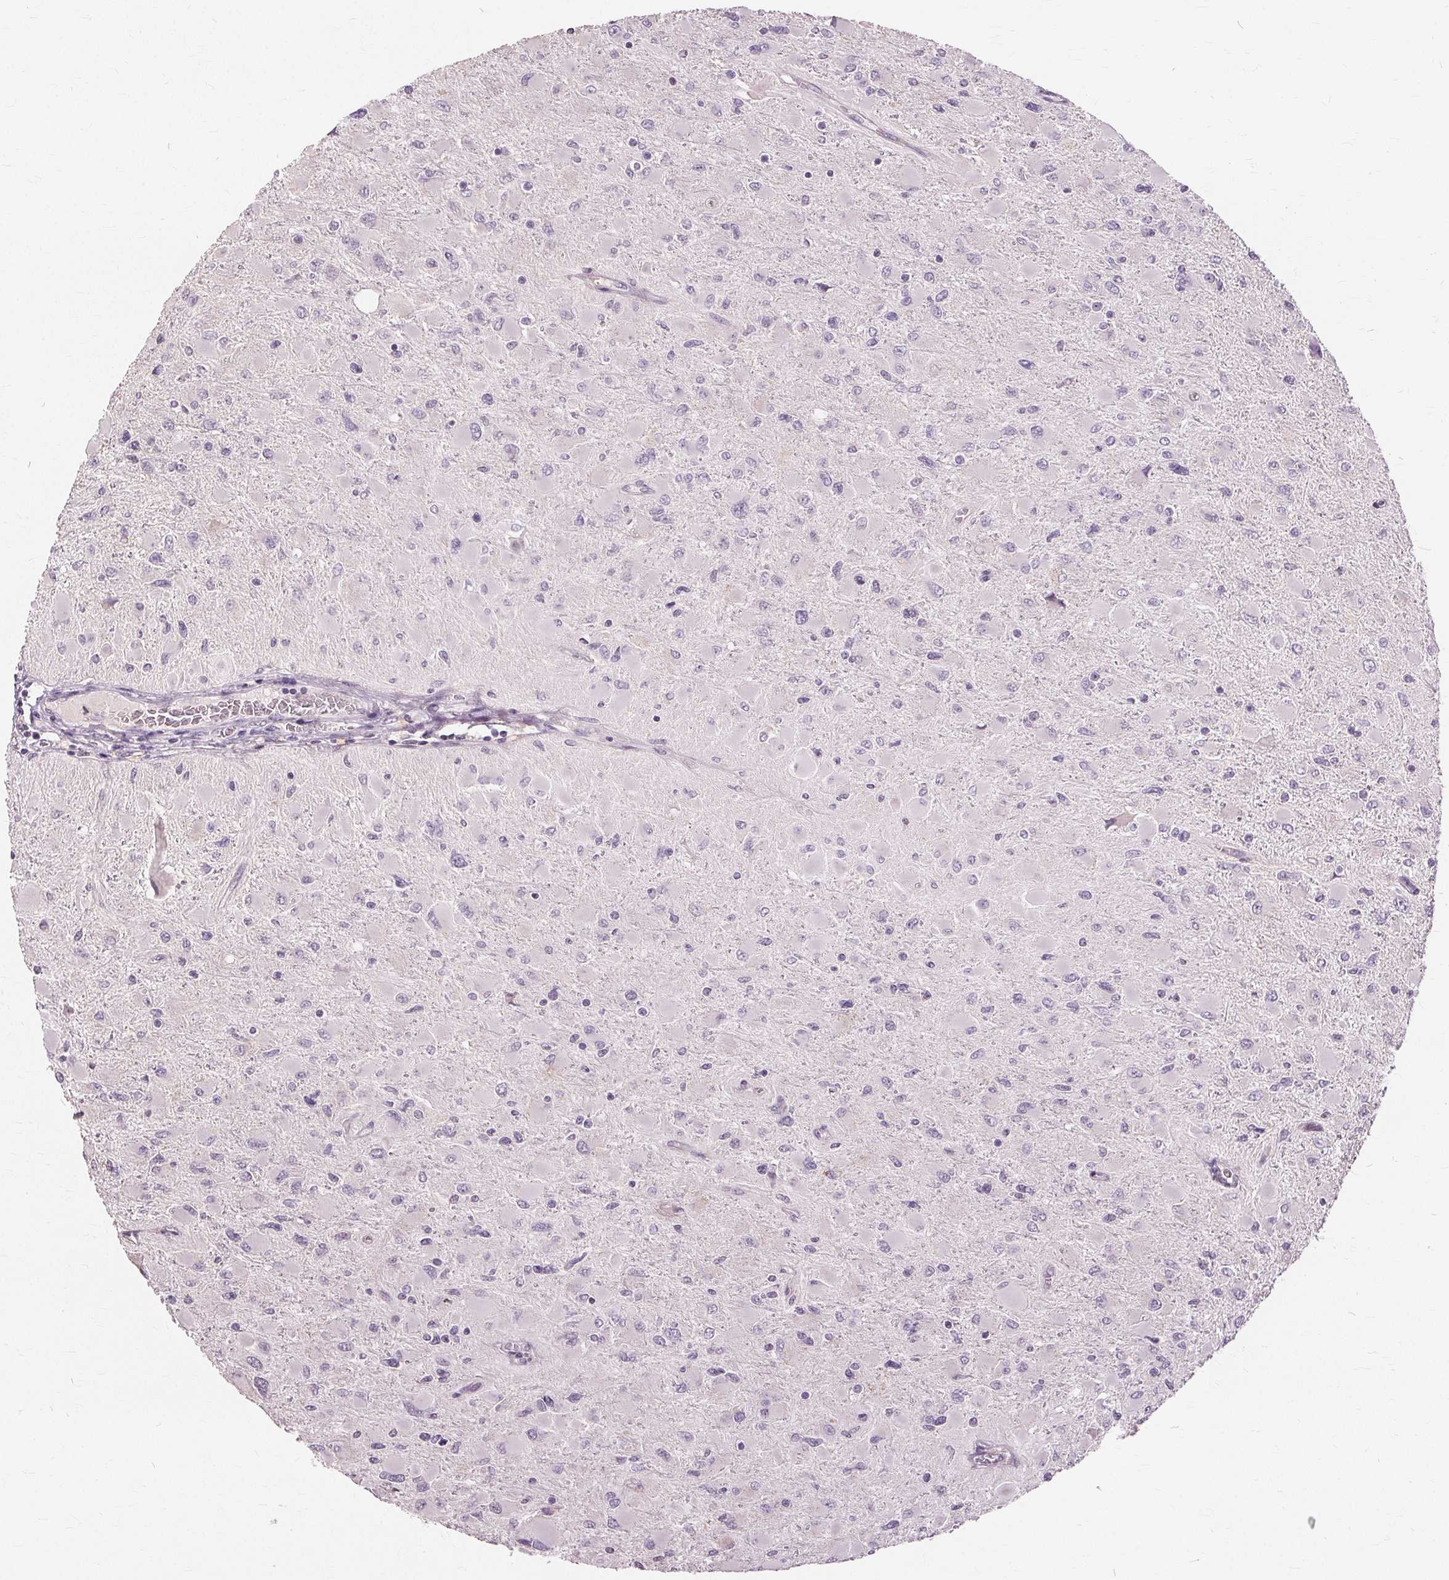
{"staining": {"intensity": "negative", "quantity": "none", "location": "none"}, "tissue": "glioma", "cell_type": "Tumor cells", "image_type": "cancer", "snomed": [{"axis": "morphology", "description": "Glioma, malignant, High grade"}, {"axis": "topography", "description": "Cerebral cortex"}], "caption": "High-grade glioma (malignant) was stained to show a protein in brown. There is no significant staining in tumor cells.", "gene": "SIGLEC6", "patient": {"sex": "female", "age": 36}}